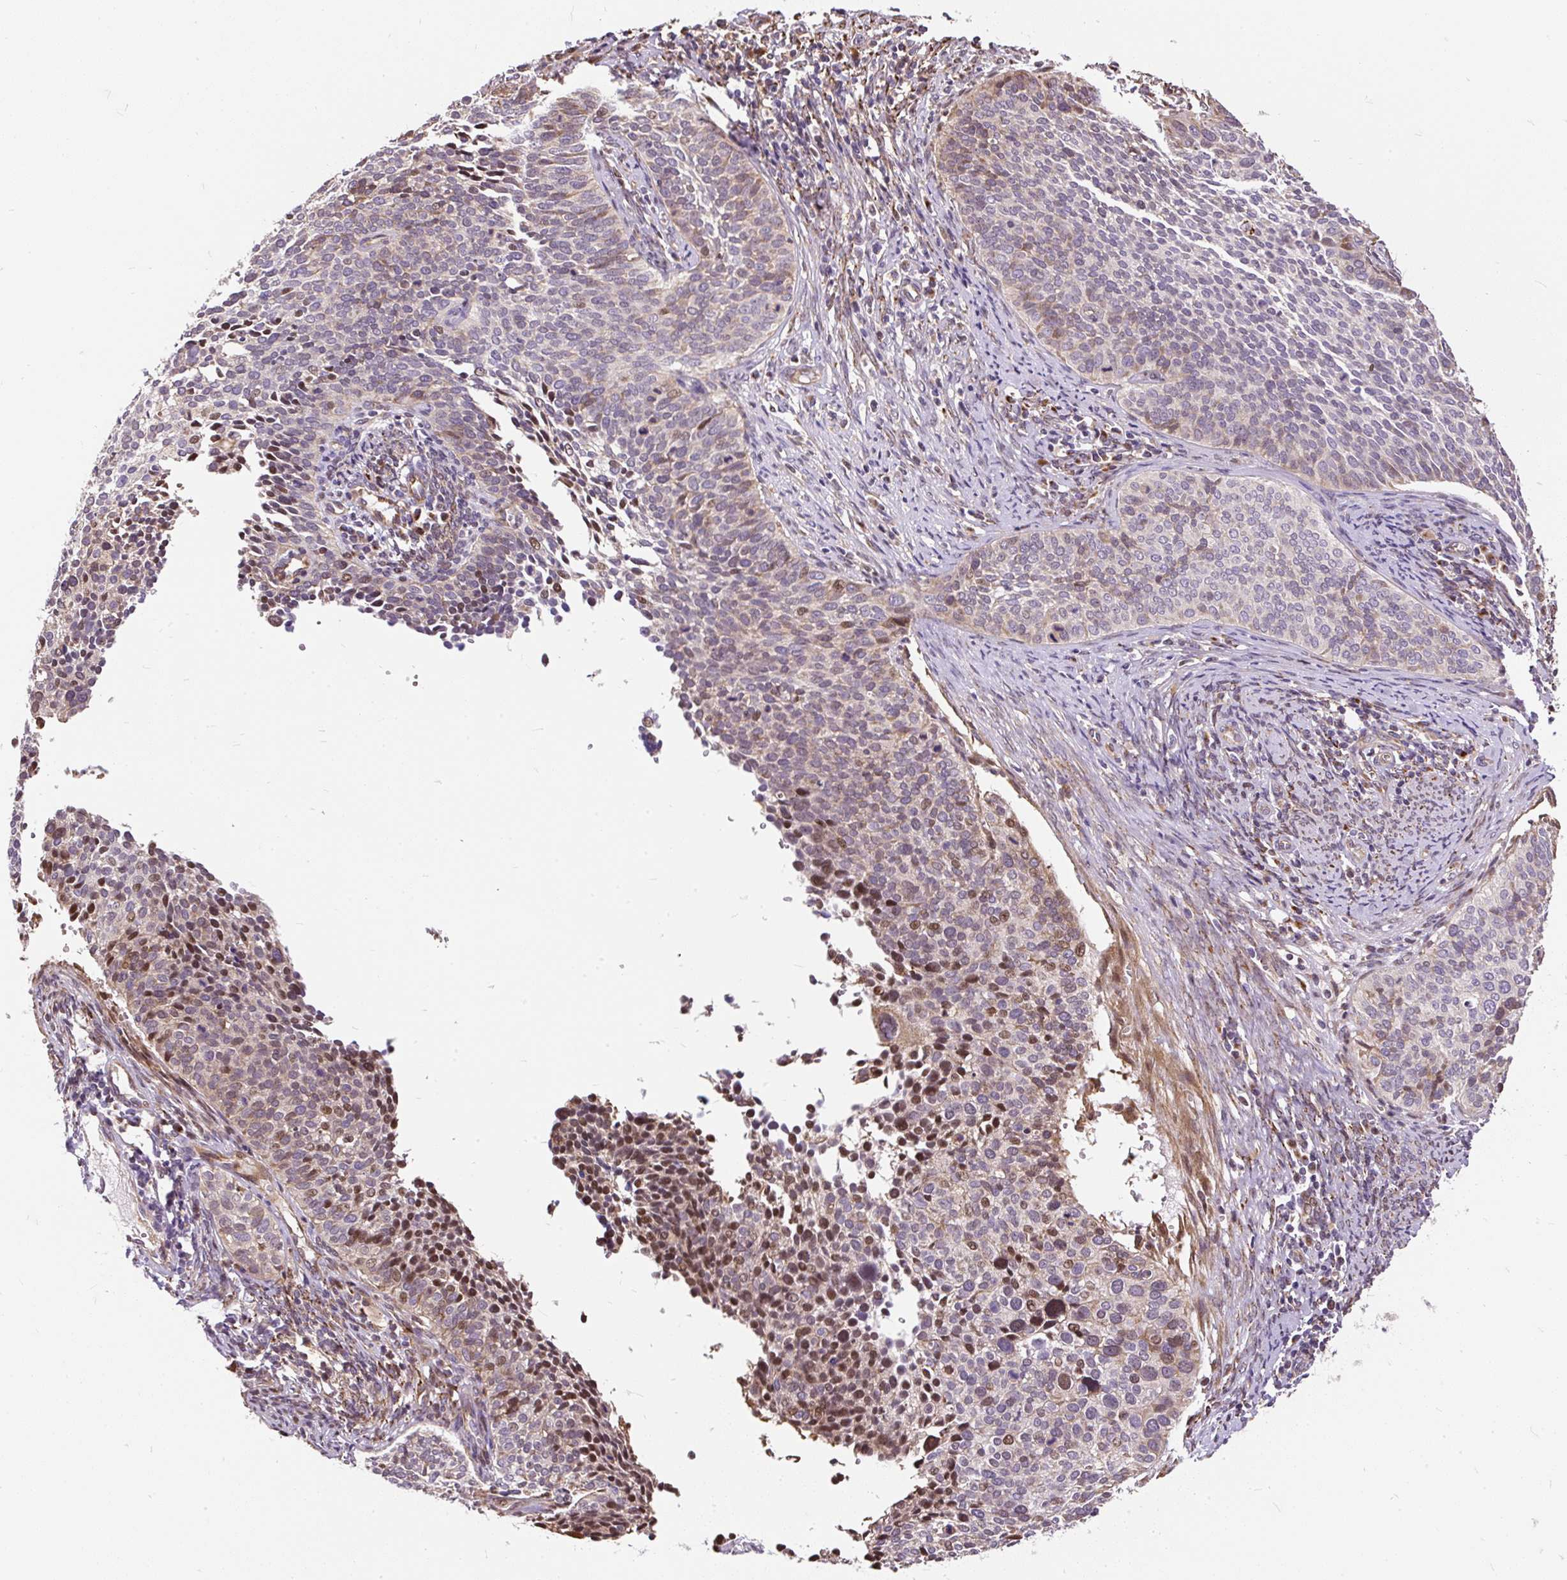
{"staining": {"intensity": "moderate", "quantity": "<25%", "location": "nuclear"}, "tissue": "cervical cancer", "cell_type": "Tumor cells", "image_type": "cancer", "snomed": [{"axis": "morphology", "description": "Squamous cell carcinoma, NOS"}, {"axis": "topography", "description": "Cervix"}], "caption": "About <25% of tumor cells in human cervical cancer (squamous cell carcinoma) exhibit moderate nuclear protein expression as visualized by brown immunohistochemical staining.", "gene": "PUS7L", "patient": {"sex": "female", "age": 34}}